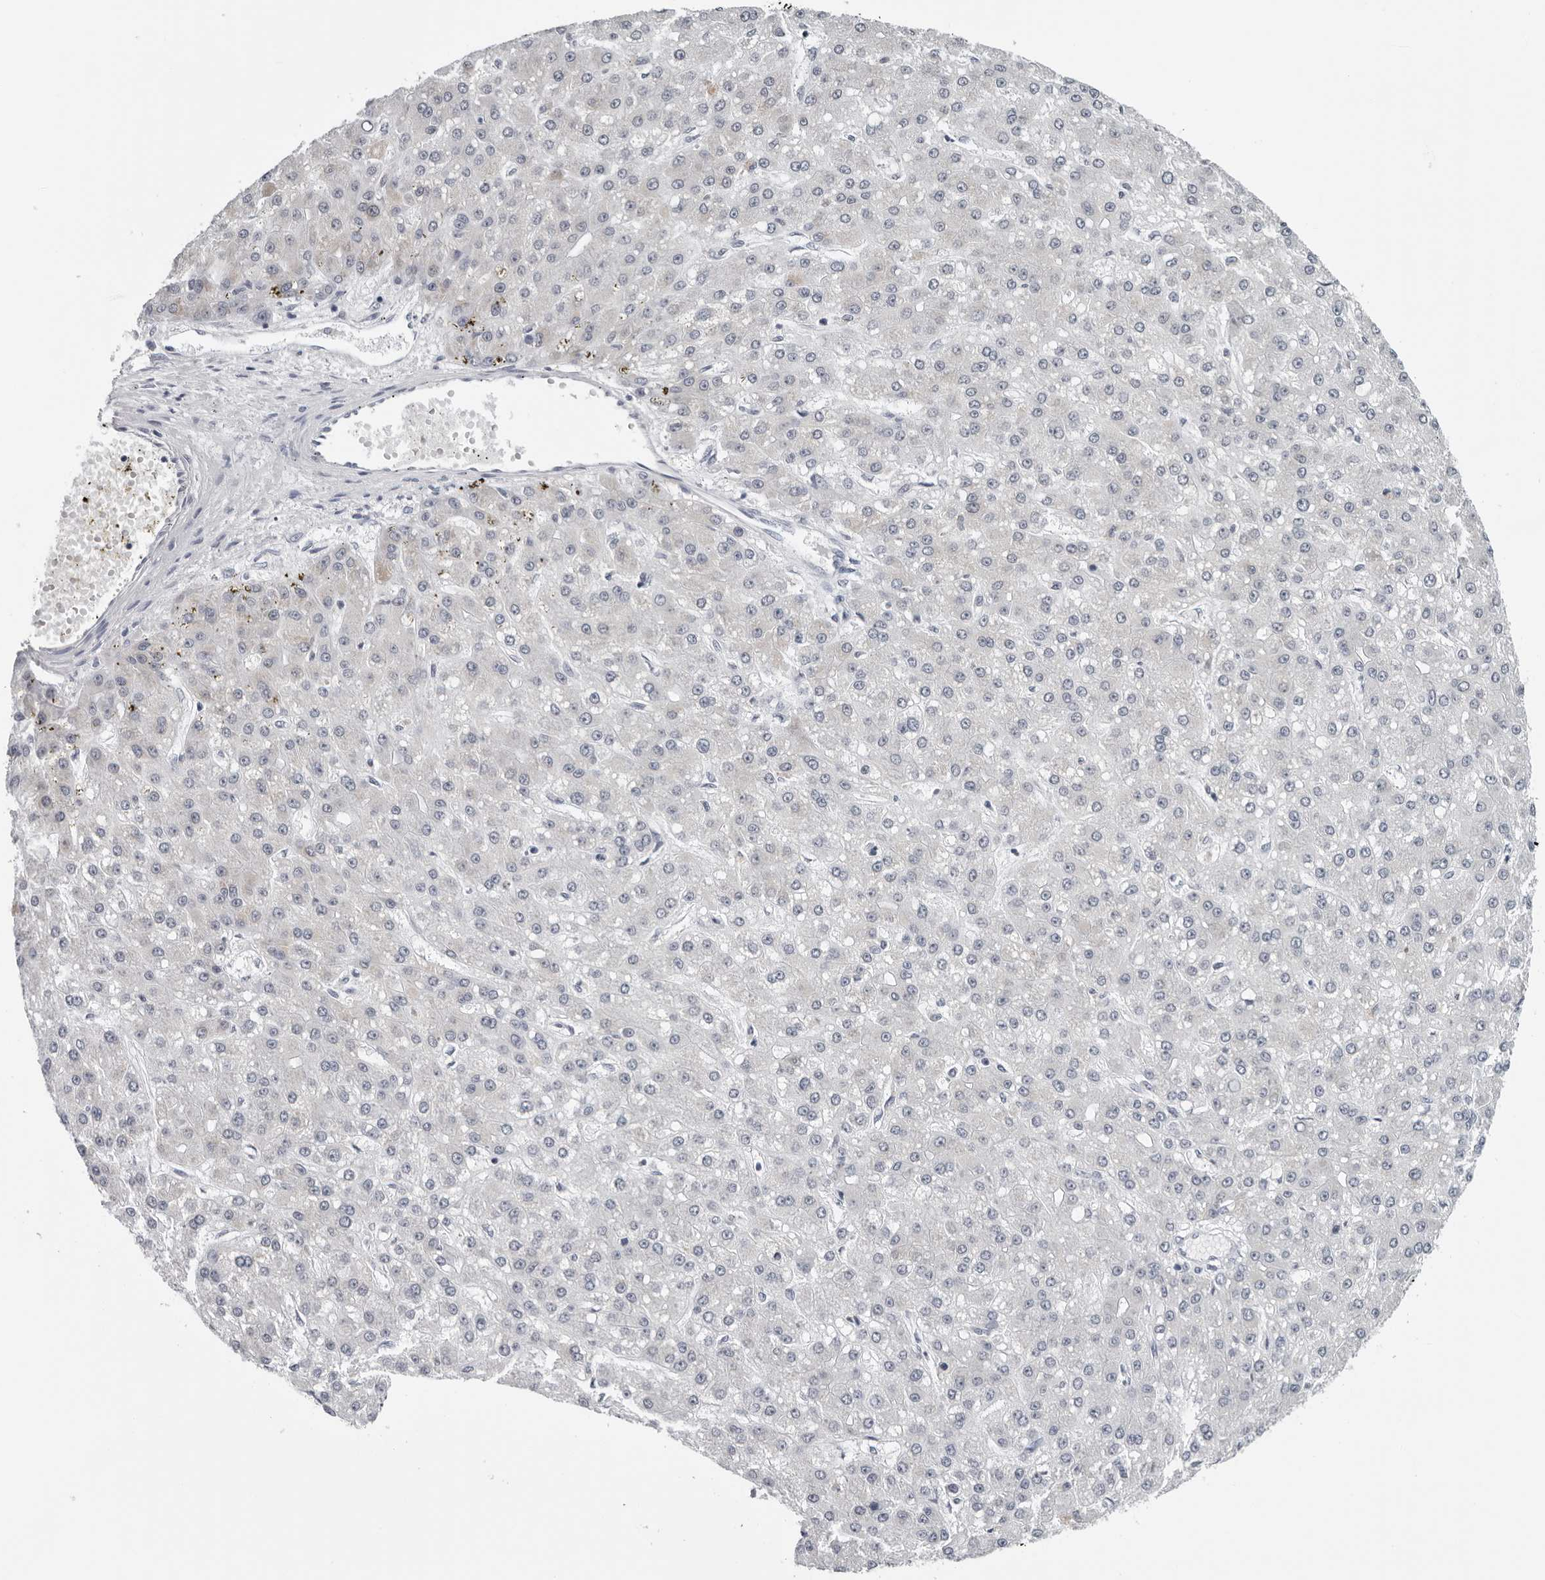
{"staining": {"intensity": "negative", "quantity": "none", "location": "none"}, "tissue": "liver cancer", "cell_type": "Tumor cells", "image_type": "cancer", "snomed": [{"axis": "morphology", "description": "Carcinoma, Hepatocellular, NOS"}, {"axis": "topography", "description": "Liver"}], "caption": "Tumor cells show no significant staining in liver cancer (hepatocellular carcinoma).", "gene": "CPT2", "patient": {"sex": "male", "age": 67}}